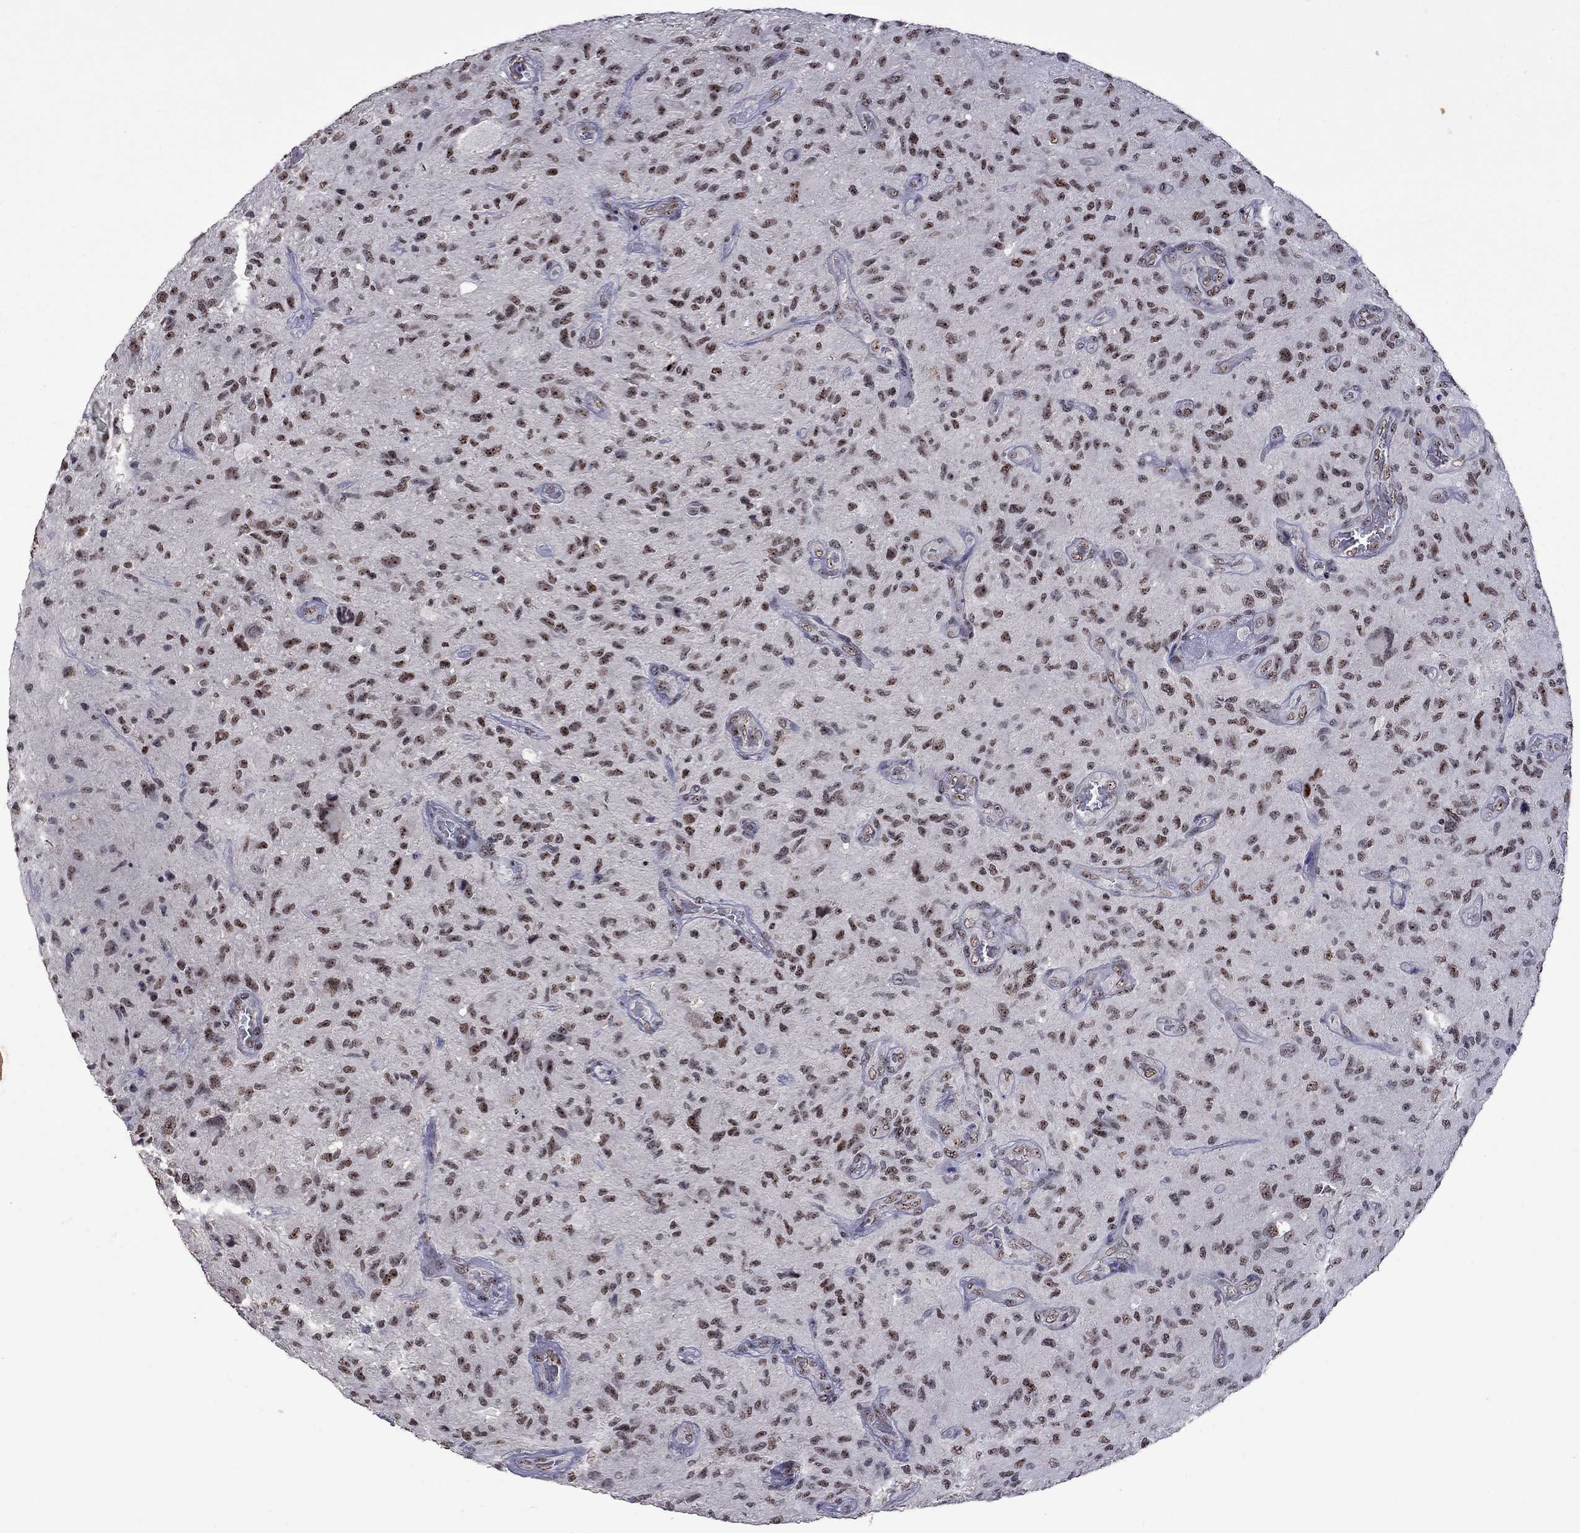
{"staining": {"intensity": "strong", "quantity": "25%-75%", "location": "nuclear"}, "tissue": "glioma", "cell_type": "Tumor cells", "image_type": "cancer", "snomed": [{"axis": "morphology", "description": "Glioma, malignant, NOS"}, {"axis": "morphology", "description": "Glioma, malignant, High grade"}, {"axis": "topography", "description": "Brain"}], "caption": "The histopathology image displays staining of malignant glioma, revealing strong nuclear protein staining (brown color) within tumor cells.", "gene": "SPOUT1", "patient": {"sex": "female", "age": 71}}